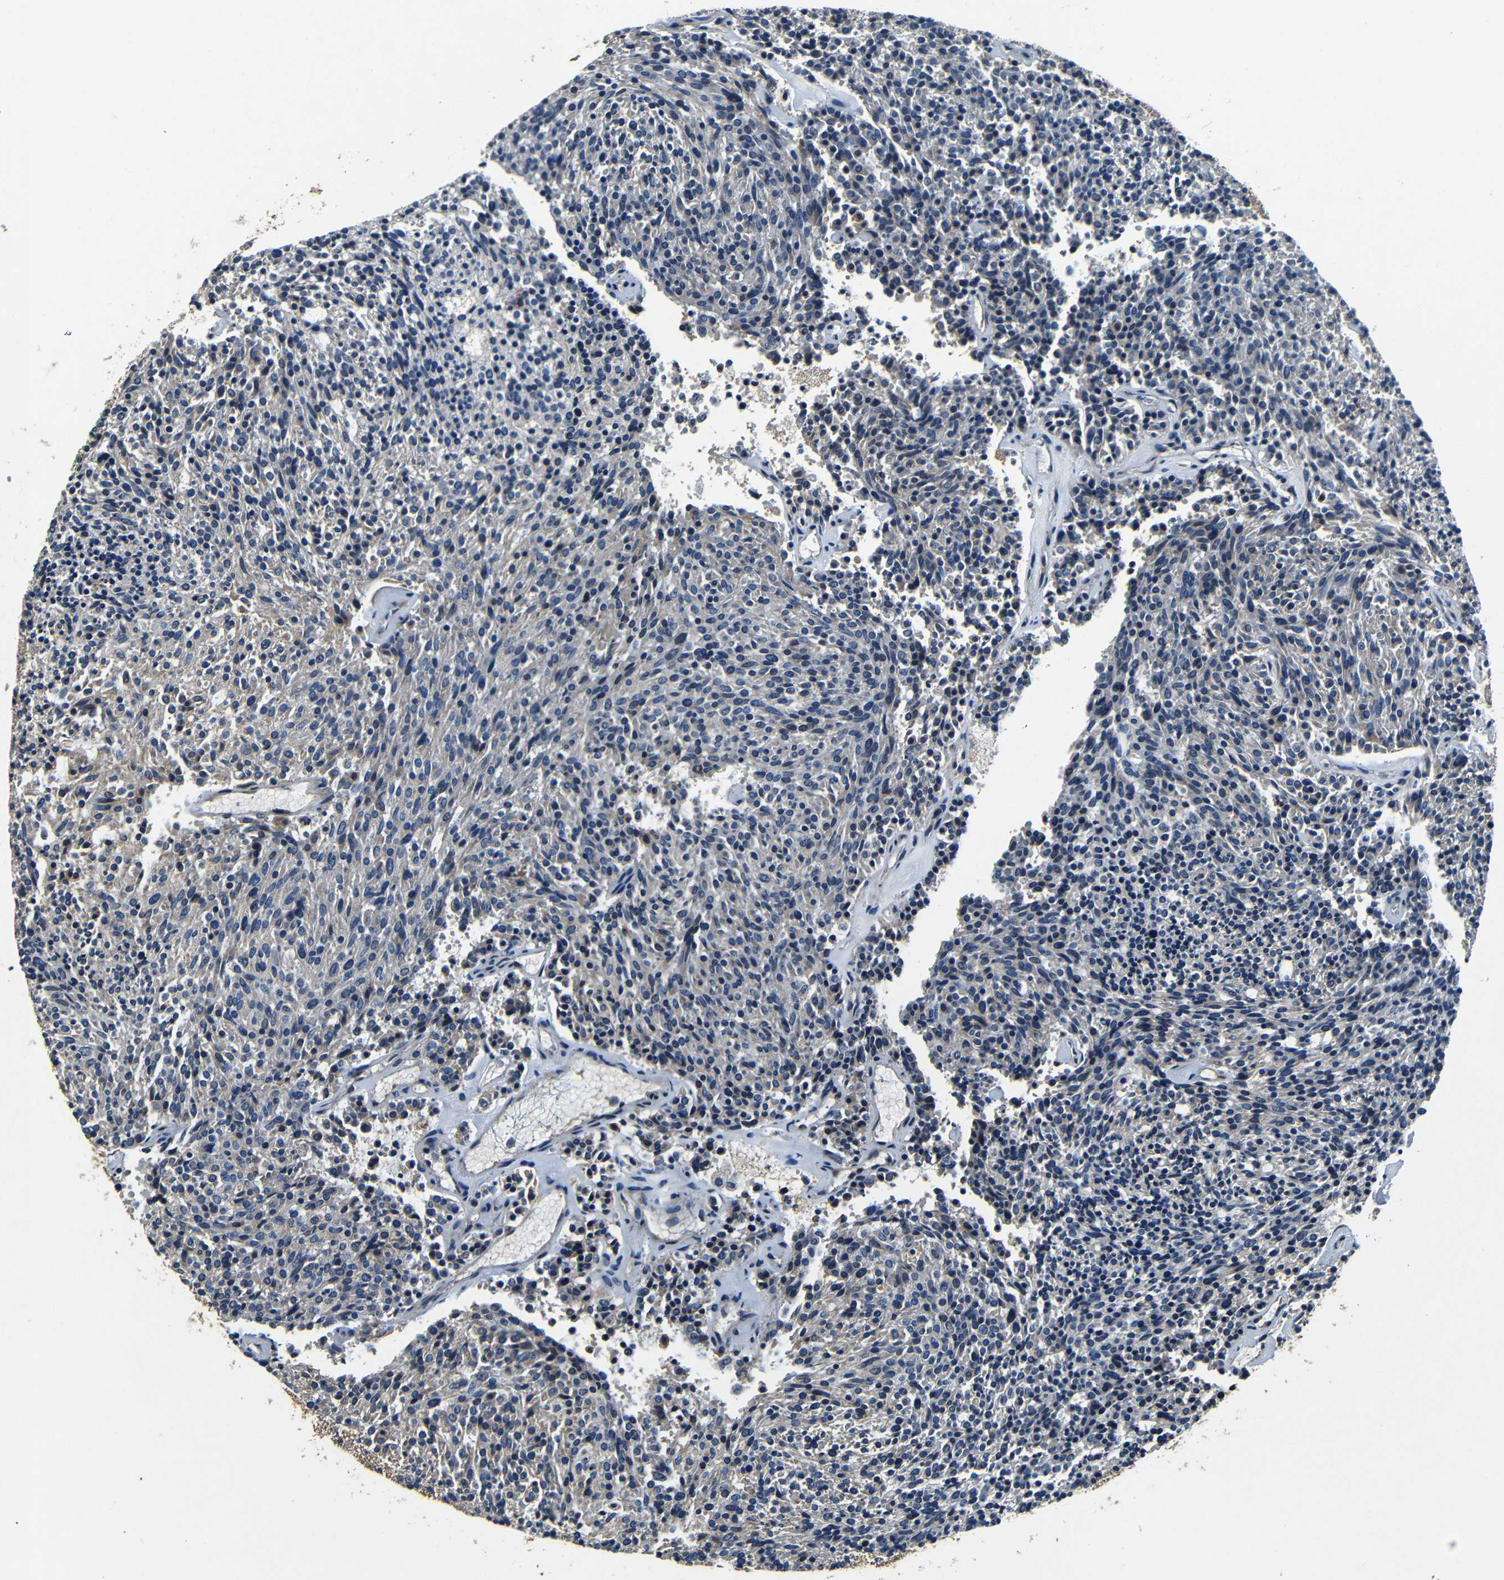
{"staining": {"intensity": "negative", "quantity": "none", "location": "none"}, "tissue": "carcinoid", "cell_type": "Tumor cells", "image_type": "cancer", "snomed": [{"axis": "morphology", "description": "Carcinoid, malignant, NOS"}, {"axis": "topography", "description": "Pancreas"}], "caption": "The histopathology image exhibits no significant positivity in tumor cells of malignant carcinoid.", "gene": "MTX1", "patient": {"sex": "female", "age": 54}}